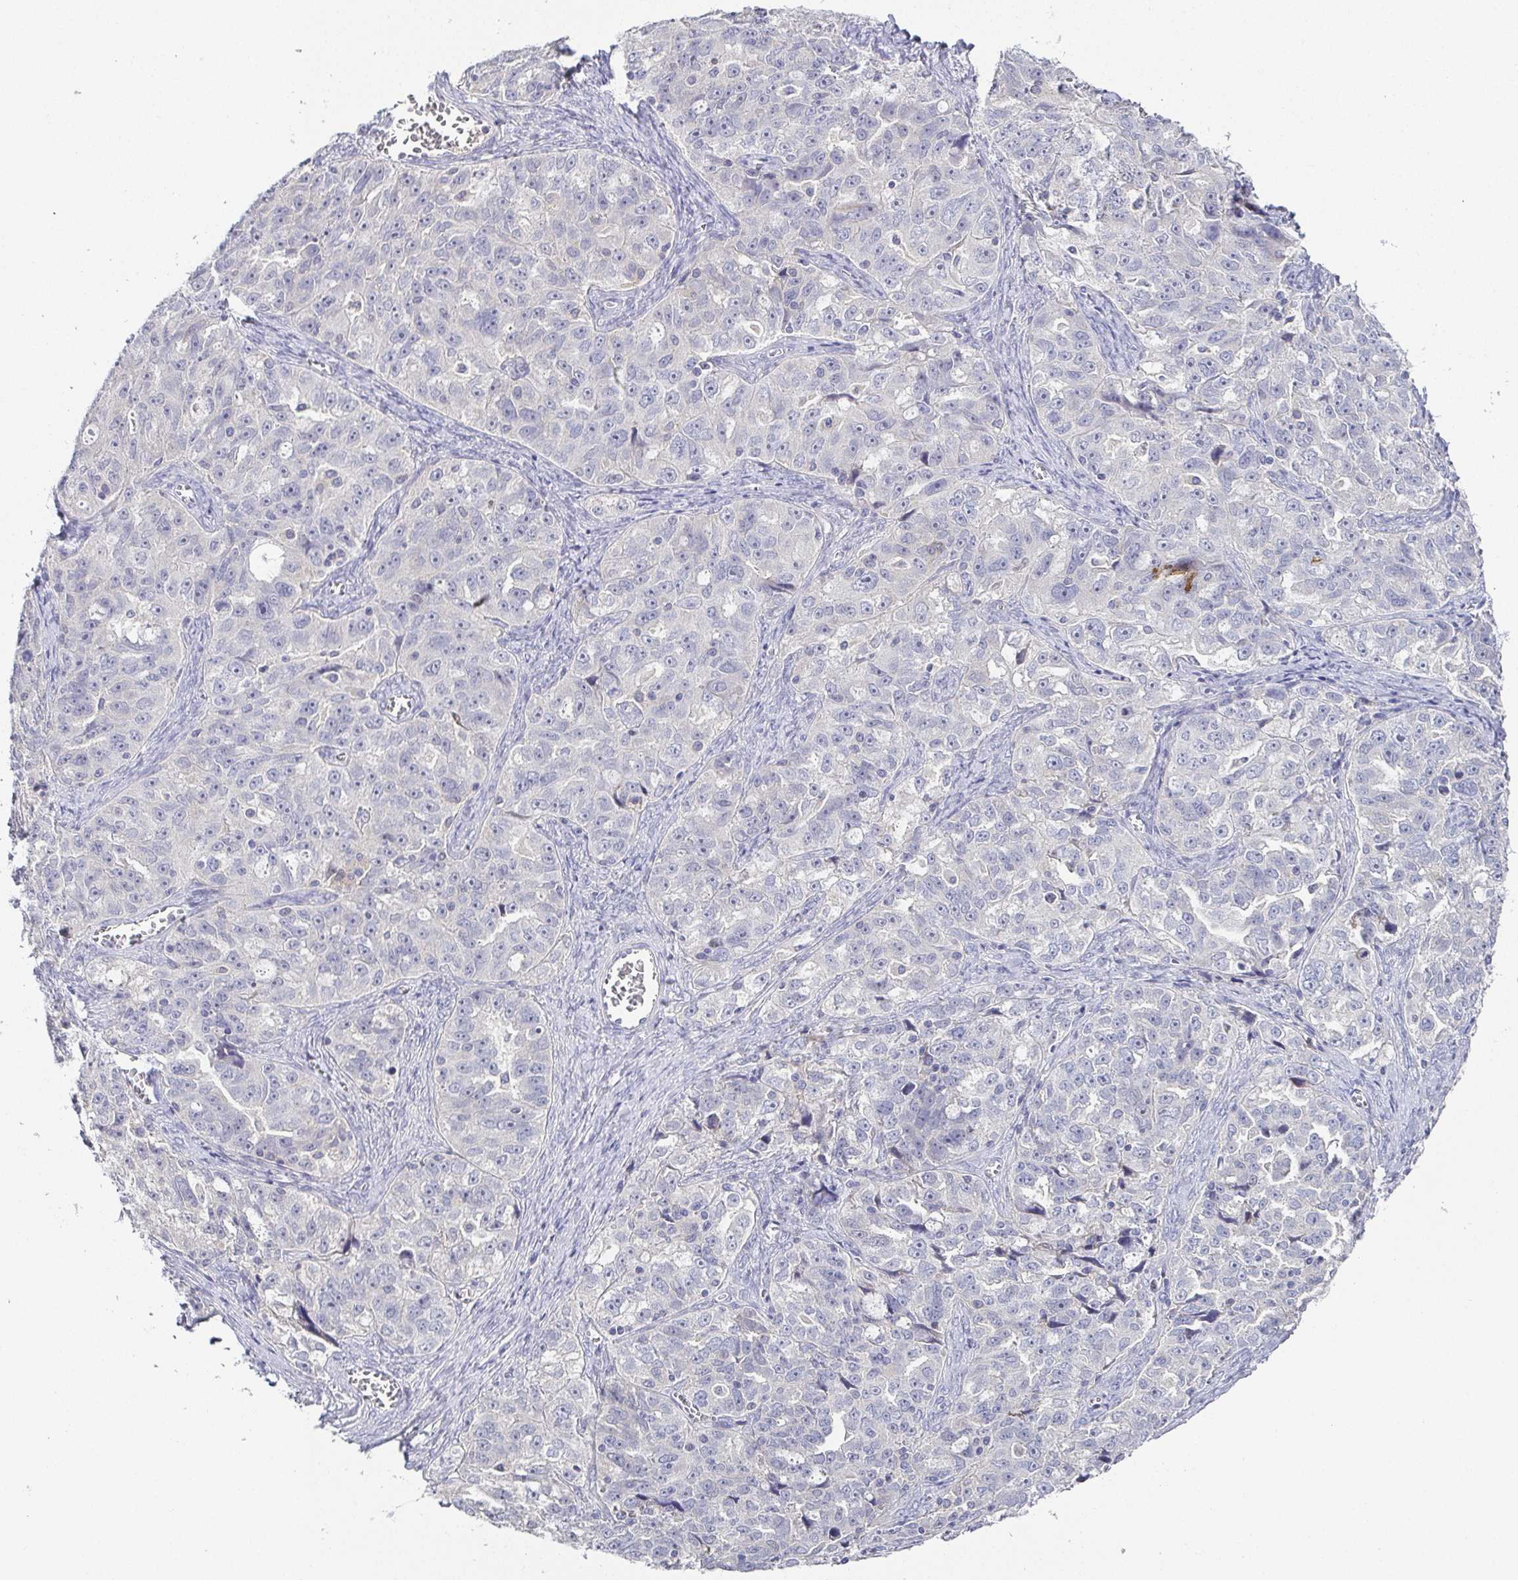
{"staining": {"intensity": "negative", "quantity": "none", "location": "none"}, "tissue": "ovarian cancer", "cell_type": "Tumor cells", "image_type": "cancer", "snomed": [{"axis": "morphology", "description": "Cystadenocarcinoma, serous, NOS"}, {"axis": "topography", "description": "Ovary"}], "caption": "The micrograph exhibits no significant positivity in tumor cells of ovarian serous cystadenocarcinoma. (IHC, brightfield microscopy, high magnification).", "gene": "RNASE7", "patient": {"sex": "female", "age": 51}}